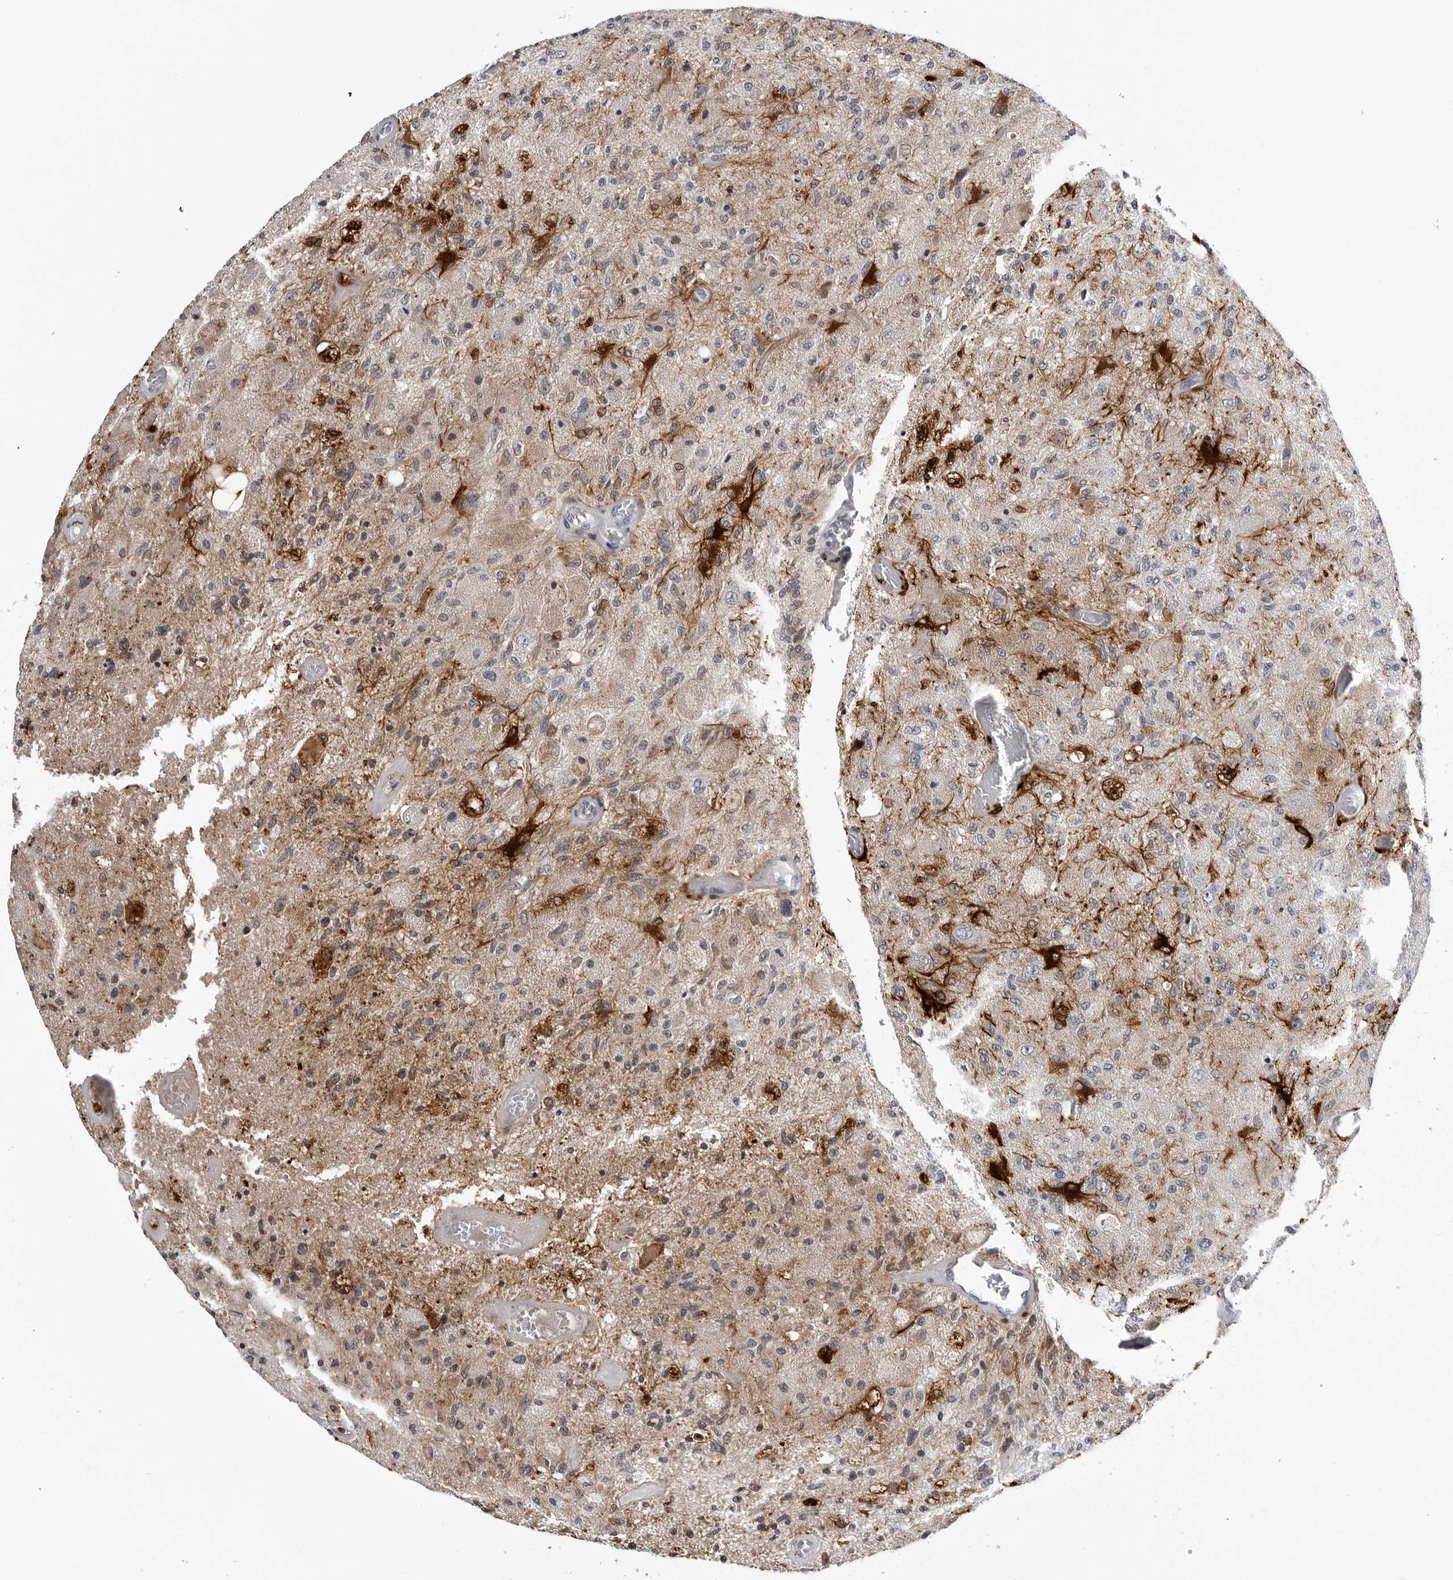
{"staining": {"intensity": "weak", "quantity": "25%-75%", "location": "cytoplasmic/membranous"}, "tissue": "glioma", "cell_type": "Tumor cells", "image_type": "cancer", "snomed": [{"axis": "morphology", "description": "Normal tissue, NOS"}, {"axis": "morphology", "description": "Glioma, malignant, High grade"}, {"axis": "topography", "description": "Cerebral cortex"}], "caption": "Malignant high-grade glioma stained for a protein (brown) exhibits weak cytoplasmic/membranous positive staining in approximately 25%-75% of tumor cells.", "gene": "CDK20", "patient": {"sex": "male", "age": 77}}